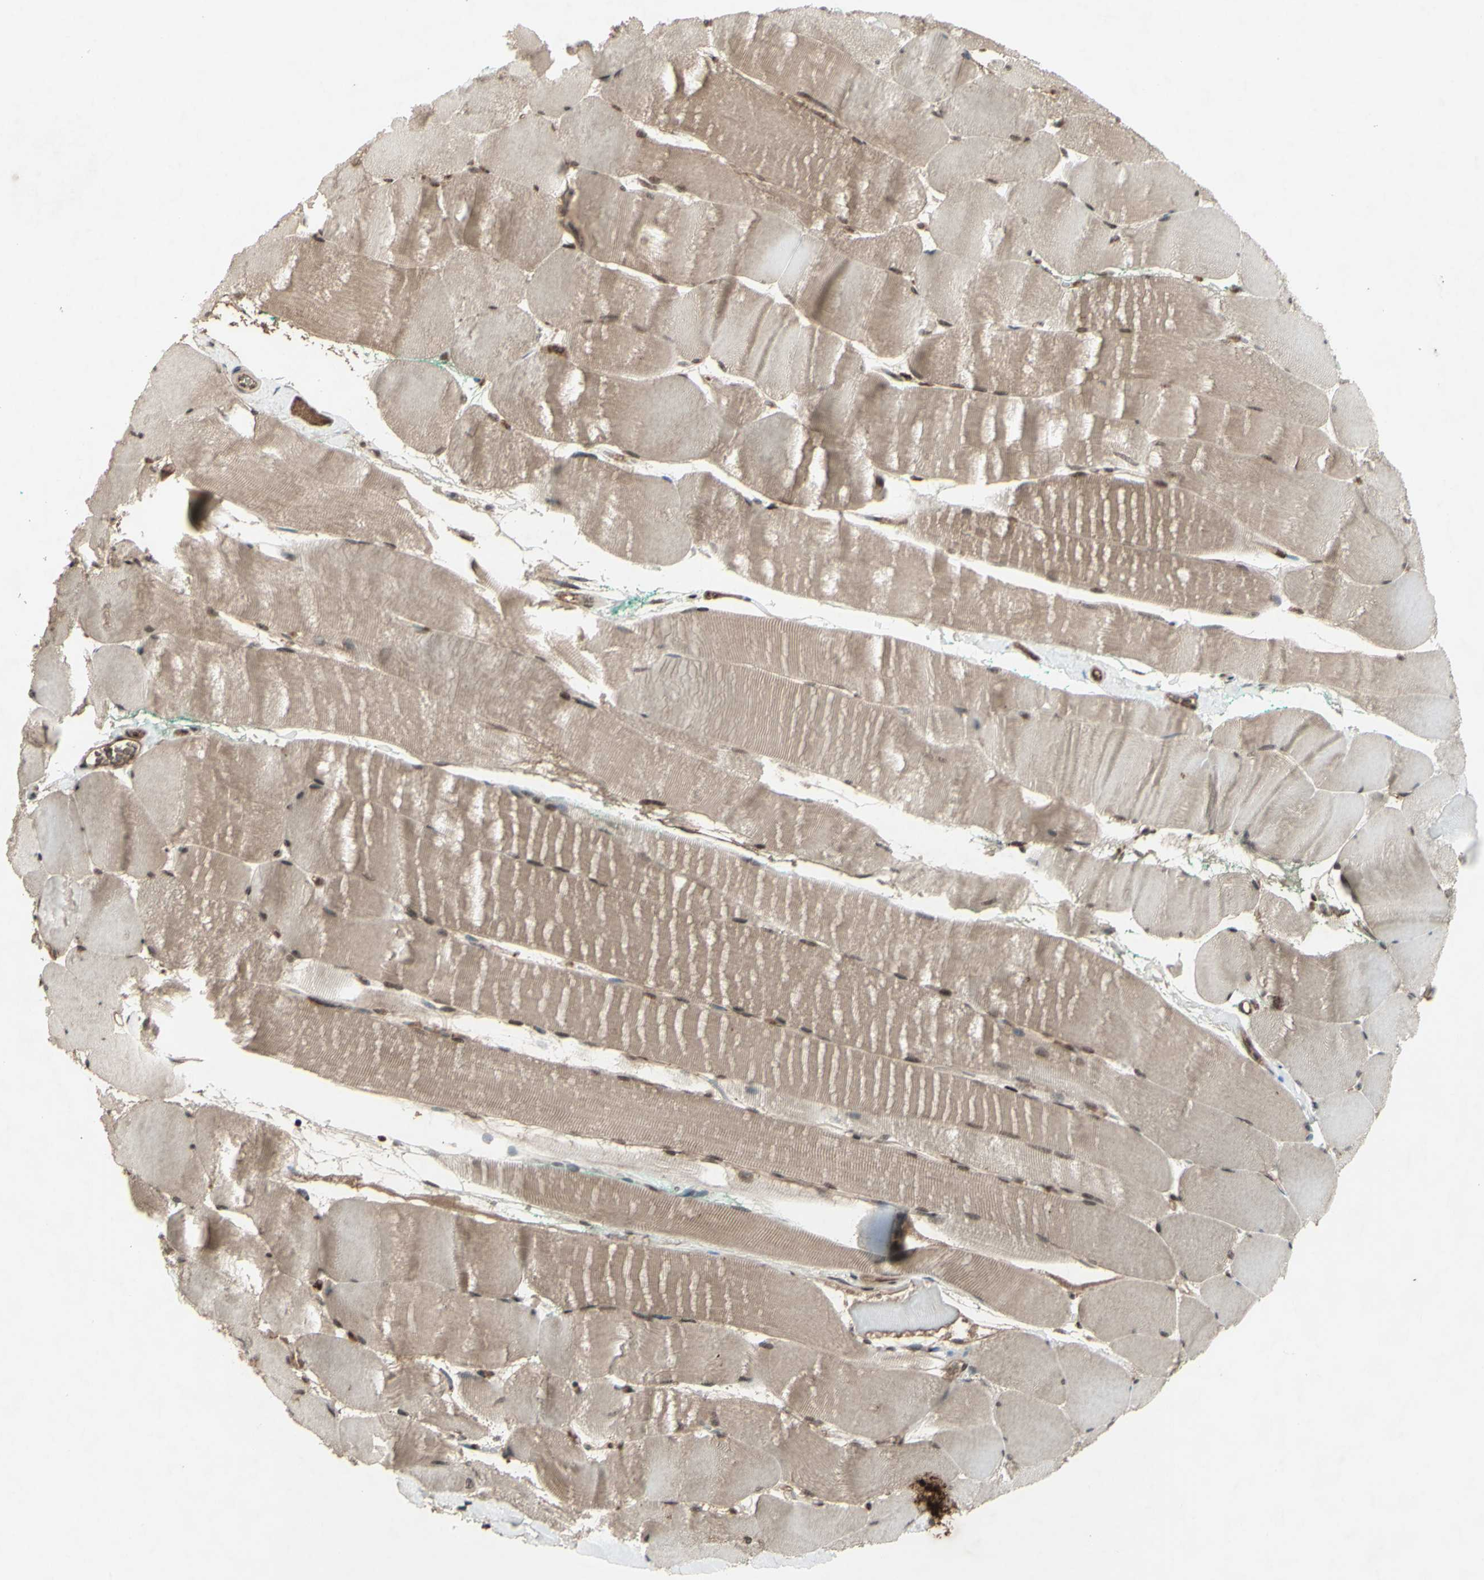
{"staining": {"intensity": "moderate", "quantity": ">75%", "location": "cytoplasmic/membranous,nuclear"}, "tissue": "skeletal muscle", "cell_type": "Myocytes", "image_type": "normal", "snomed": [{"axis": "morphology", "description": "Normal tissue, NOS"}, {"axis": "morphology", "description": "Squamous cell carcinoma, NOS"}, {"axis": "topography", "description": "Skeletal muscle"}], "caption": "Moderate cytoplasmic/membranous,nuclear staining is seen in about >75% of myocytes in normal skeletal muscle.", "gene": "SNW1", "patient": {"sex": "male", "age": 51}}